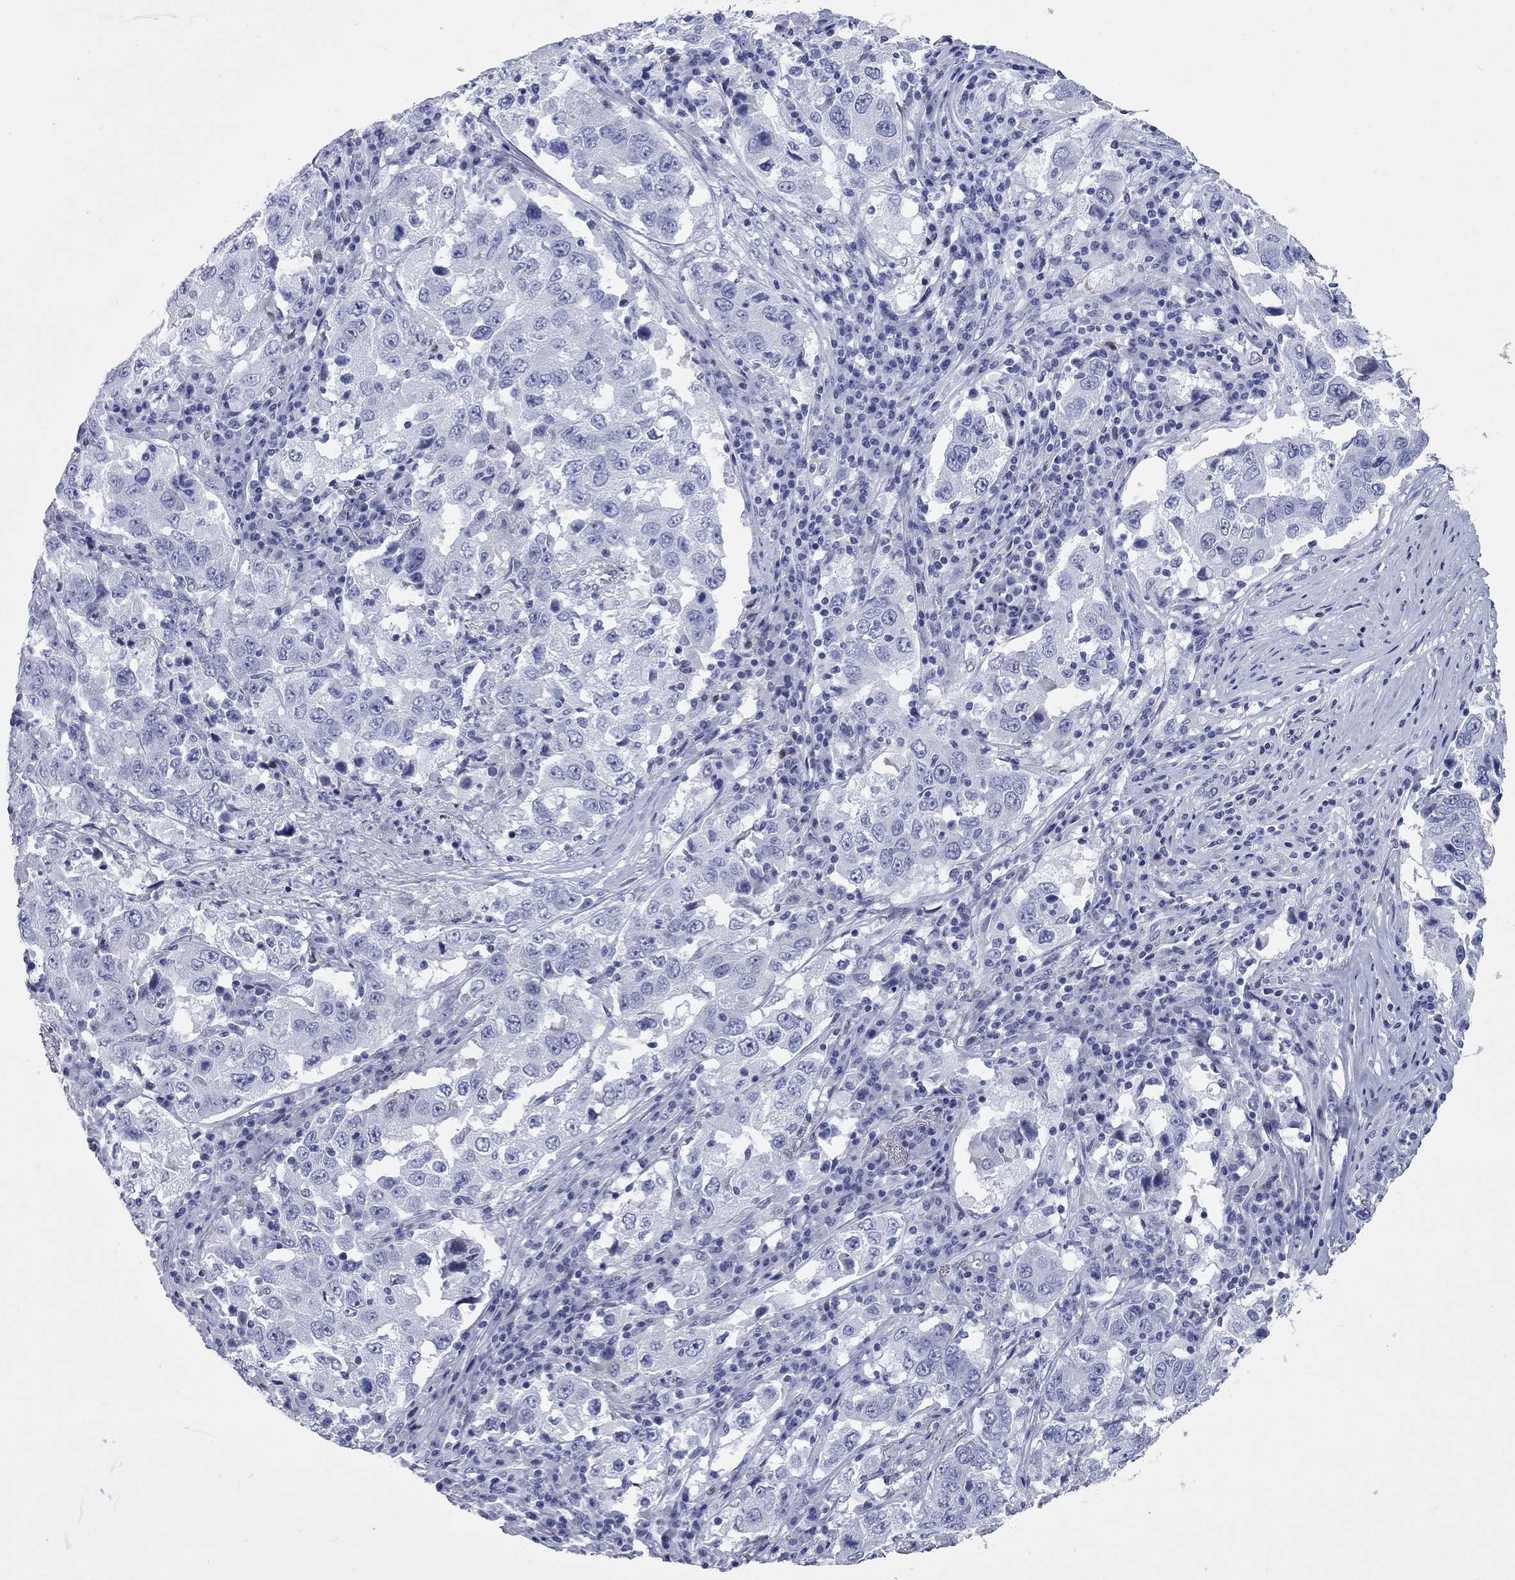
{"staining": {"intensity": "negative", "quantity": "none", "location": "none"}, "tissue": "lung cancer", "cell_type": "Tumor cells", "image_type": "cancer", "snomed": [{"axis": "morphology", "description": "Adenocarcinoma, NOS"}, {"axis": "topography", "description": "Lung"}], "caption": "This is an IHC image of adenocarcinoma (lung). There is no expression in tumor cells.", "gene": "CCNA1", "patient": {"sex": "male", "age": 73}}